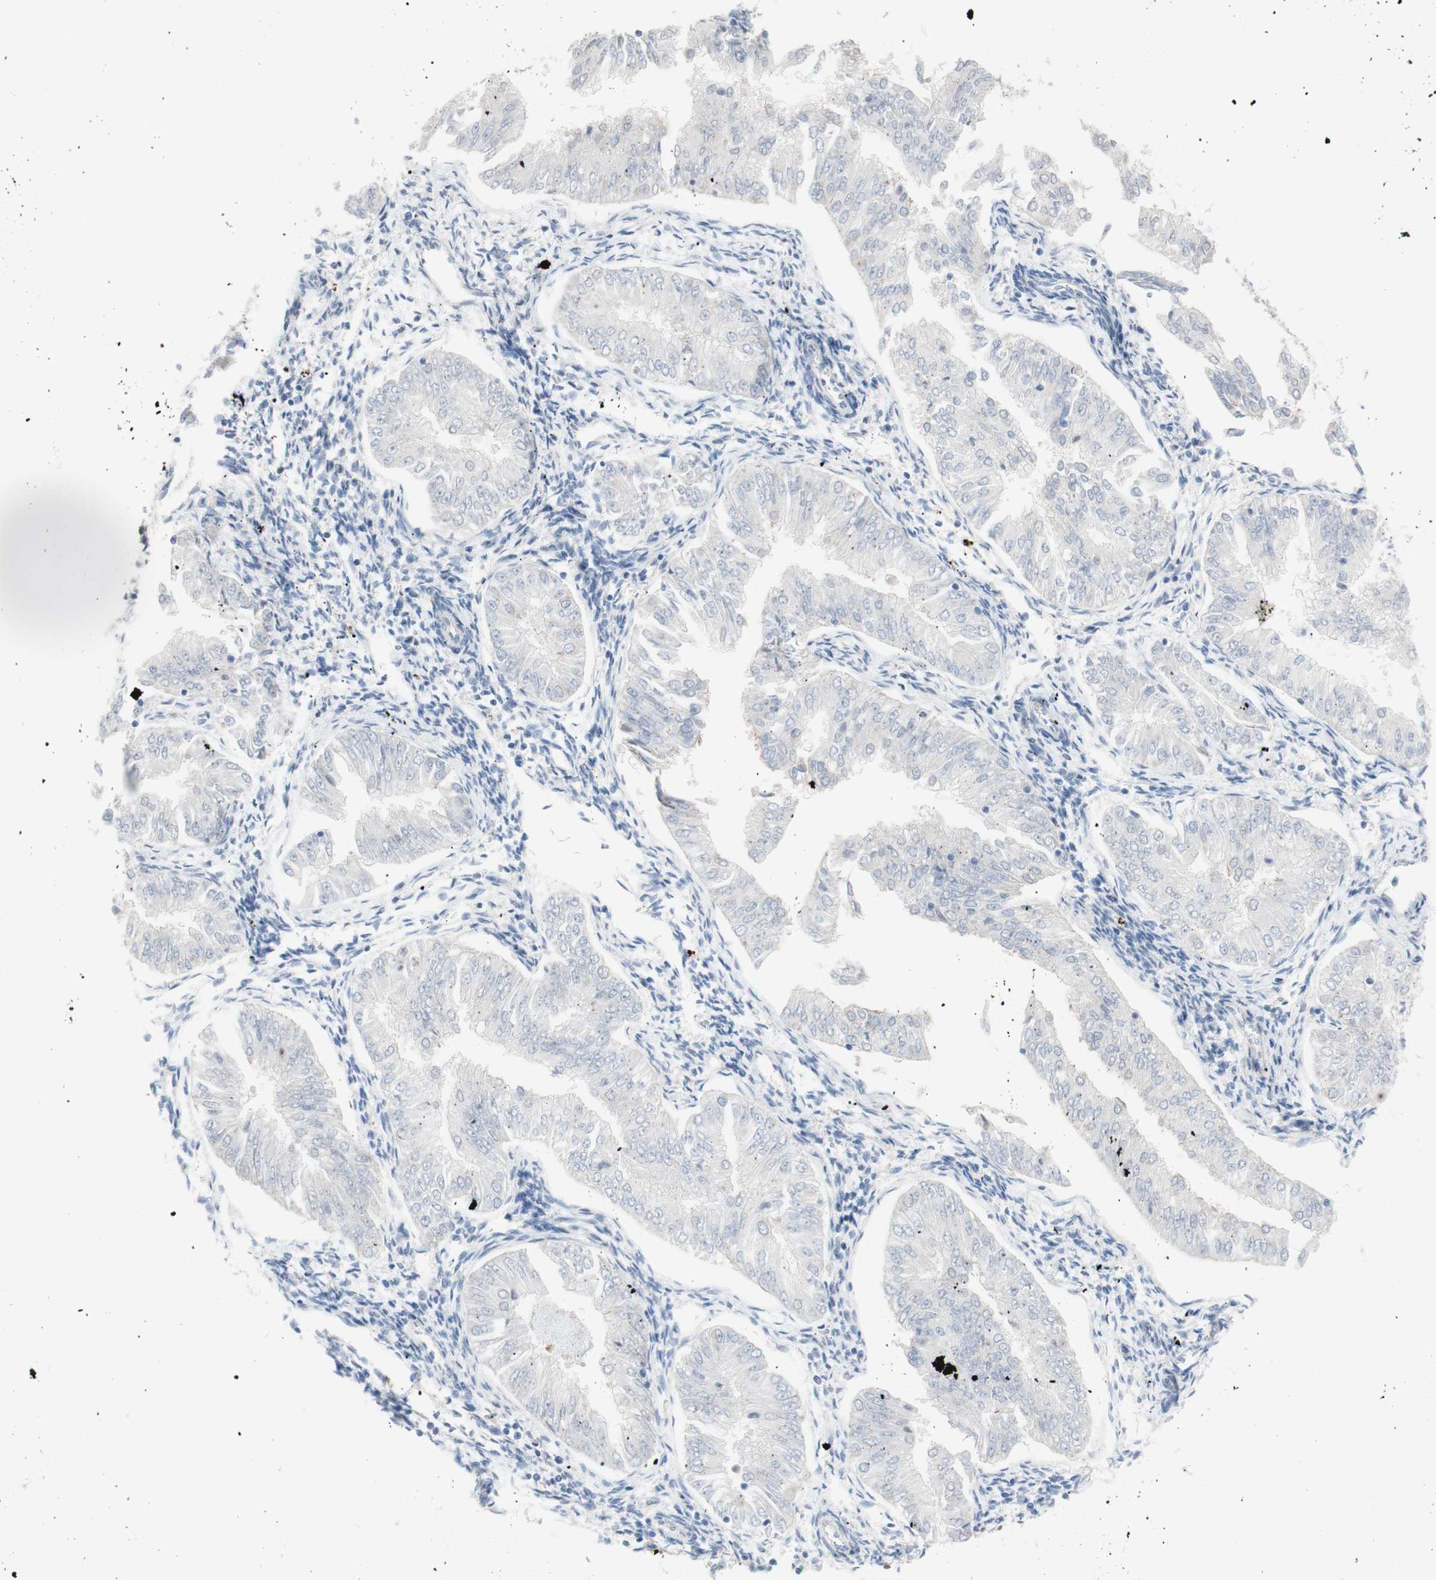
{"staining": {"intensity": "negative", "quantity": "none", "location": "none"}, "tissue": "endometrial cancer", "cell_type": "Tumor cells", "image_type": "cancer", "snomed": [{"axis": "morphology", "description": "Adenocarcinoma, NOS"}, {"axis": "topography", "description": "Endometrium"}], "caption": "This is an immunohistochemistry histopathology image of human endometrial cancer (adenocarcinoma). There is no staining in tumor cells.", "gene": "PHTF2", "patient": {"sex": "female", "age": 53}}